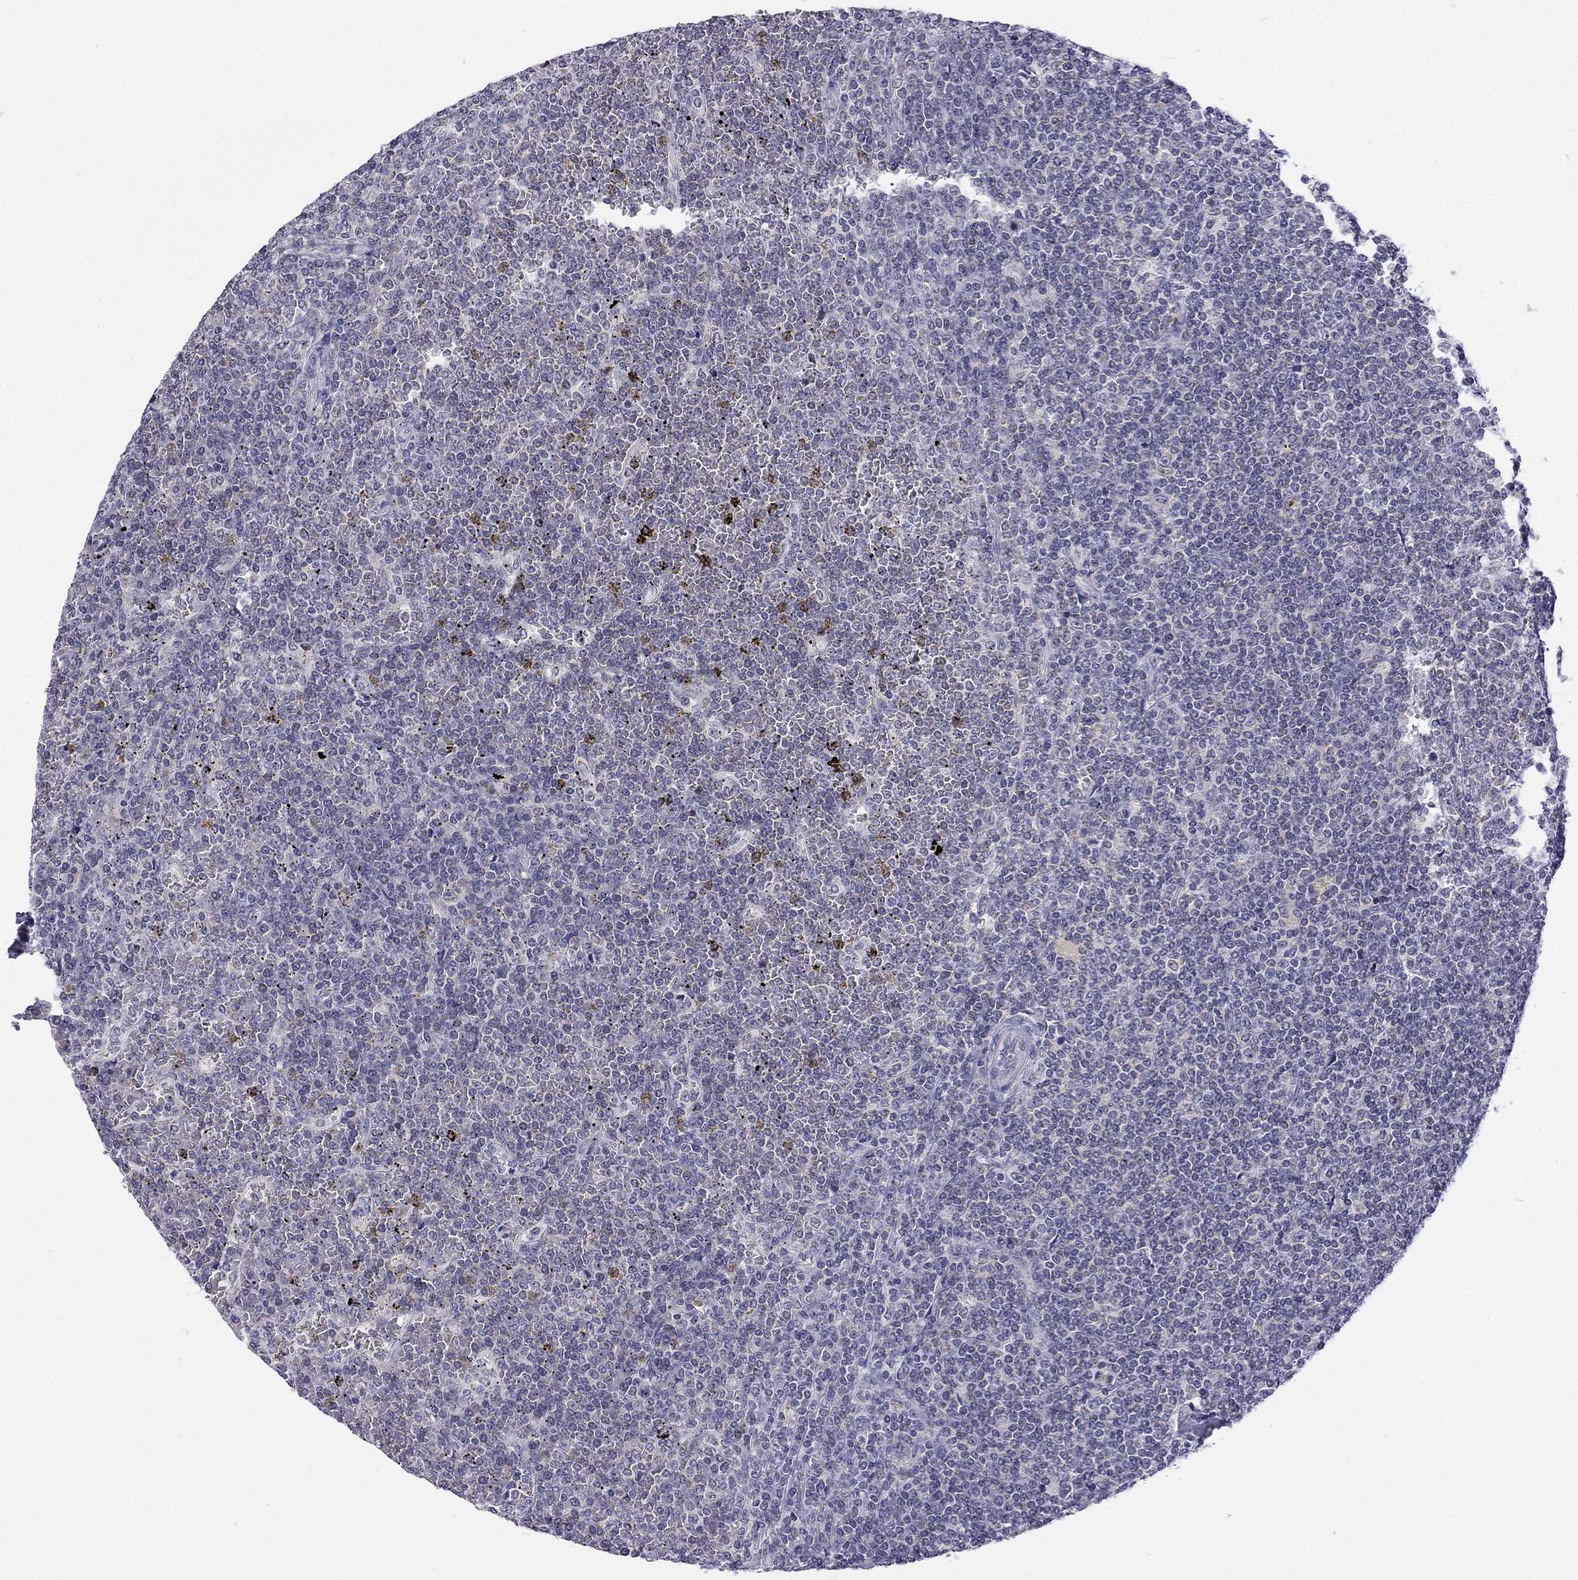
{"staining": {"intensity": "negative", "quantity": "none", "location": "none"}, "tissue": "lymphoma", "cell_type": "Tumor cells", "image_type": "cancer", "snomed": [{"axis": "morphology", "description": "Malignant lymphoma, non-Hodgkin's type, Low grade"}, {"axis": "topography", "description": "Spleen"}], "caption": "Protein analysis of lymphoma displays no significant positivity in tumor cells. Brightfield microscopy of immunohistochemistry stained with DAB (brown) and hematoxylin (blue), captured at high magnification.", "gene": "C5orf49", "patient": {"sex": "female", "age": 19}}